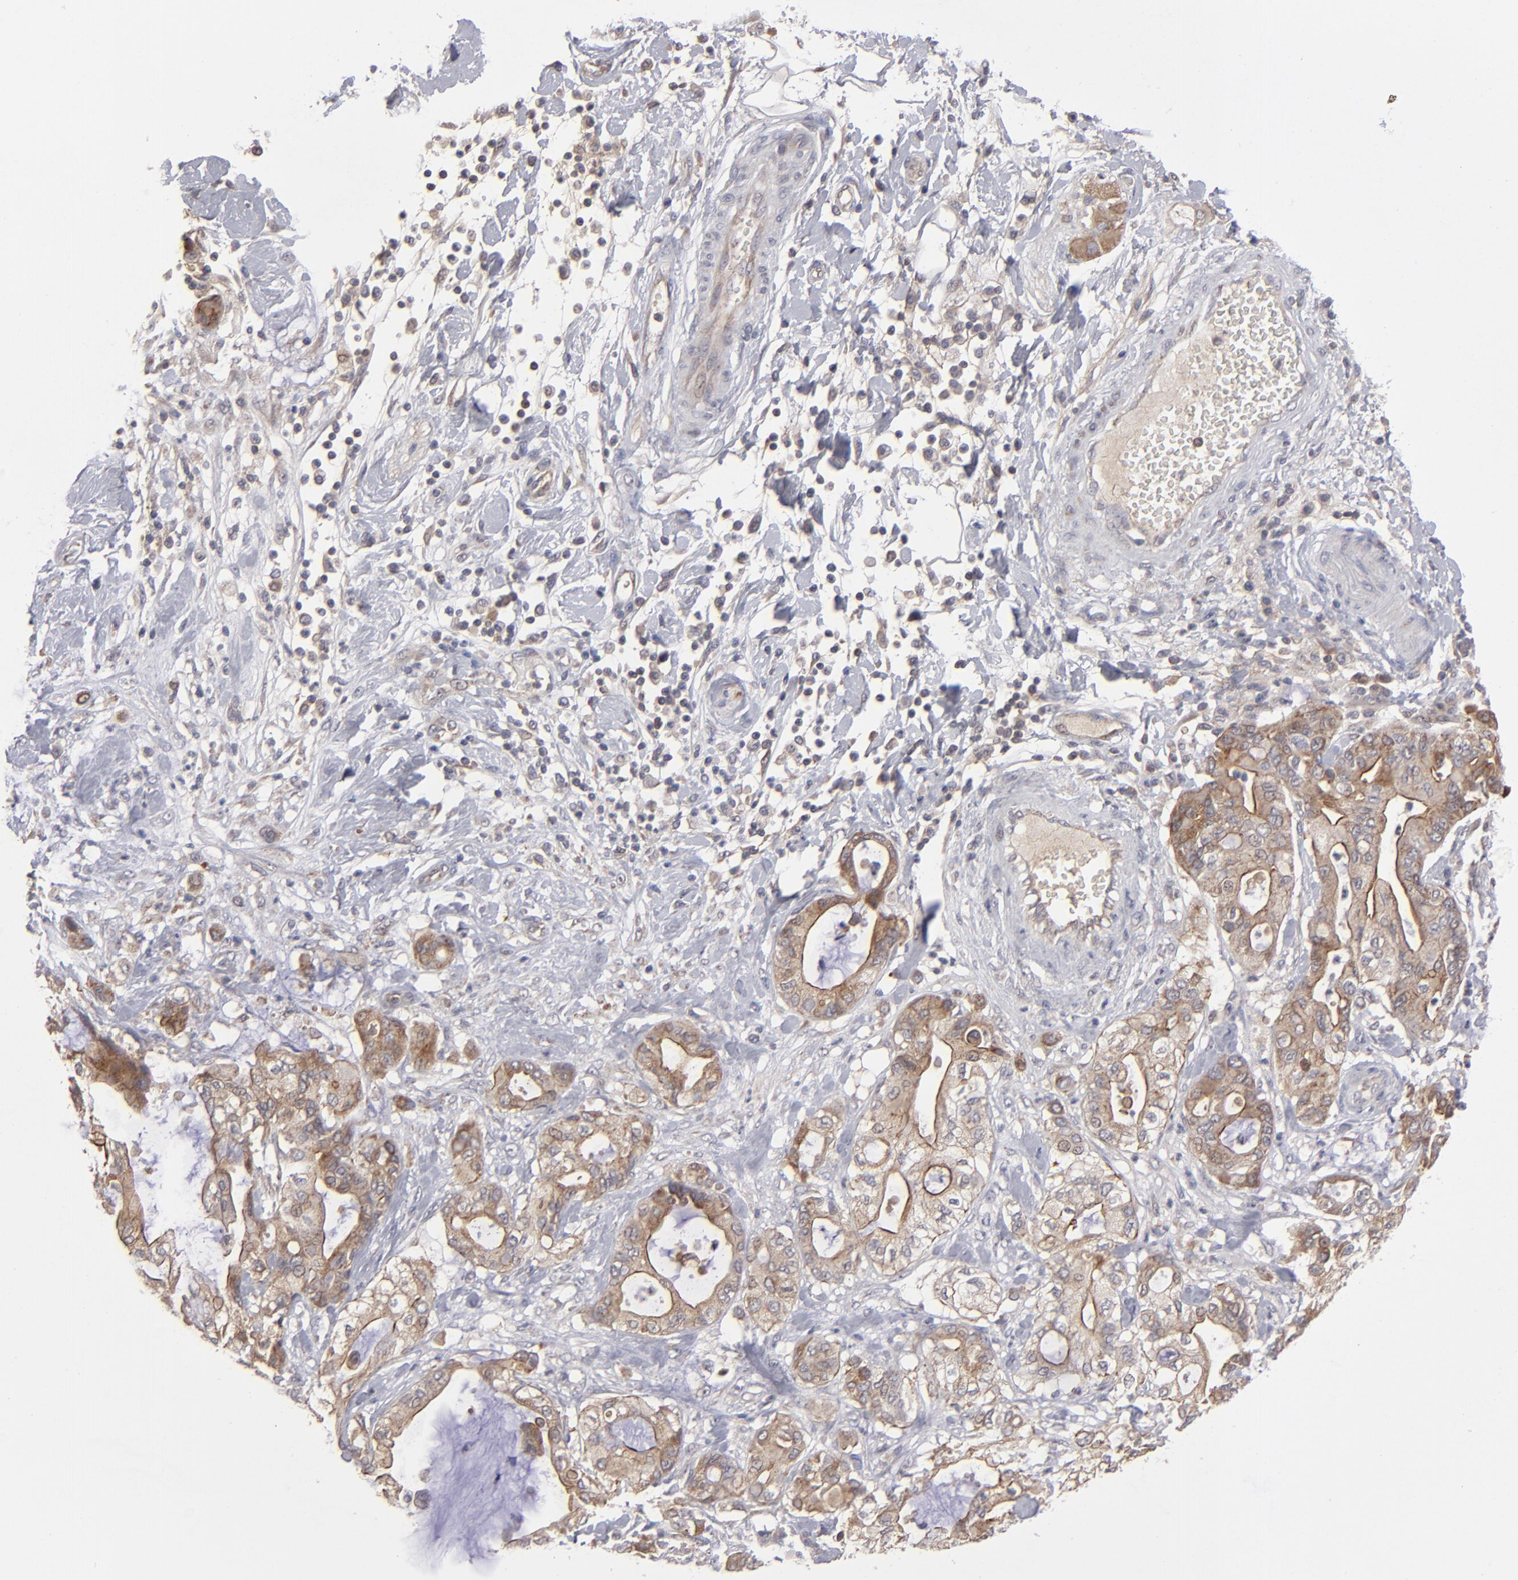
{"staining": {"intensity": "weak", "quantity": "25%-75%", "location": "cytoplasmic/membranous"}, "tissue": "pancreatic cancer", "cell_type": "Tumor cells", "image_type": "cancer", "snomed": [{"axis": "morphology", "description": "Adenocarcinoma, NOS"}, {"axis": "morphology", "description": "Adenocarcinoma, metastatic, NOS"}, {"axis": "topography", "description": "Lymph node"}, {"axis": "topography", "description": "Pancreas"}, {"axis": "topography", "description": "Duodenum"}], "caption": "Immunohistochemical staining of human pancreatic cancer (adenocarcinoma) shows low levels of weak cytoplasmic/membranous expression in approximately 25%-75% of tumor cells. (DAB (3,3'-diaminobenzidine) = brown stain, brightfield microscopy at high magnification).", "gene": "GLCCI1", "patient": {"sex": "female", "age": 64}}